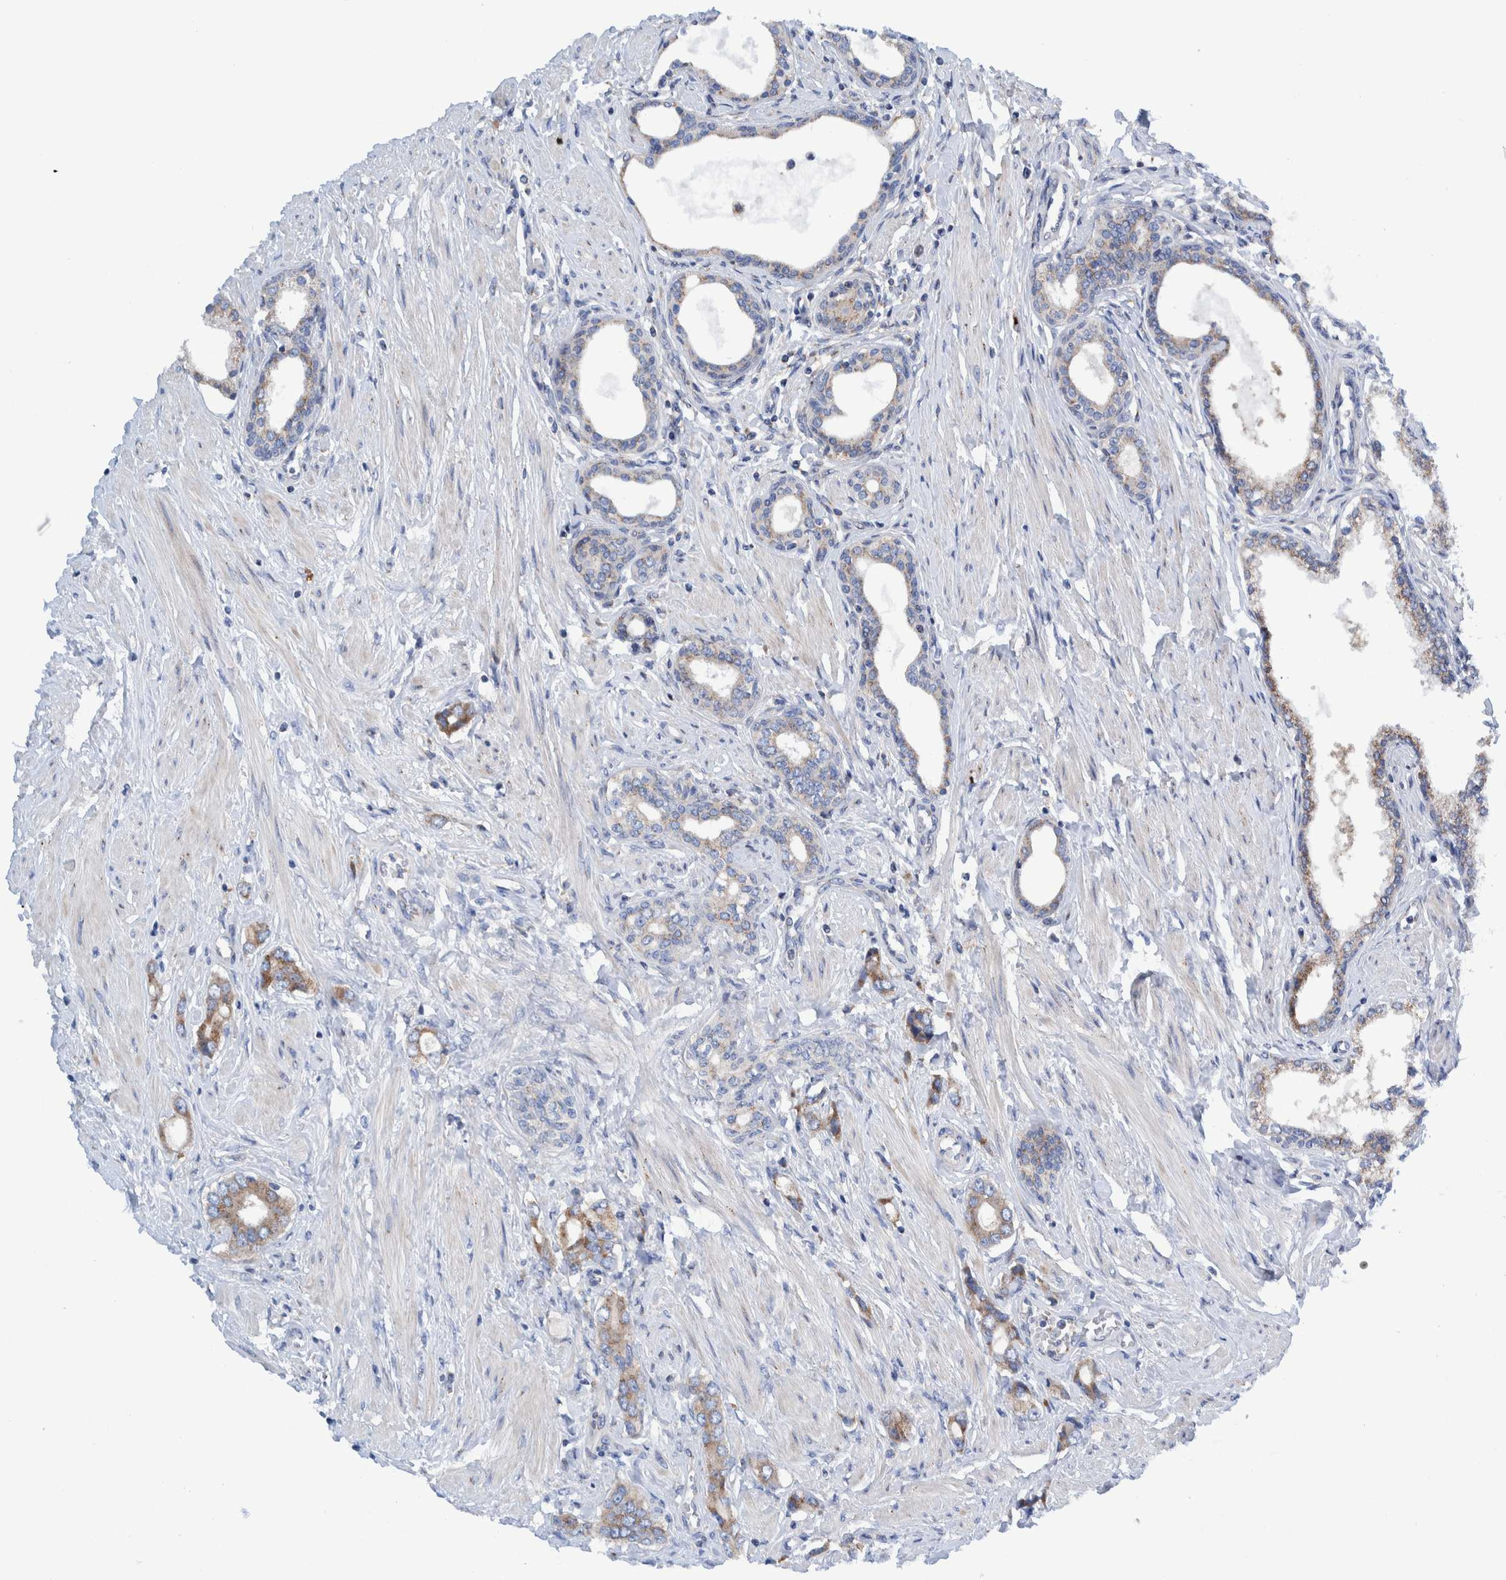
{"staining": {"intensity": "weak", "quantity": "25%-75%", "location": "cytoplasmic/membranous"}, "tissue": "prostate cancer", "cell_type": "Tumor cells", "image_type": "cancer", "snomed": [{"axis": "morphology", "description": "Adenocarcinoma, High grade"}, {"axis": "topography", "description": "Prostate"}], "caption": "Prostate cancer (high-grade adenocarcinoma) stained with DAB immunohistochemistry demonstrates low levels of weak cytoplasmic/membranous expression in approximately 25%-75% of tumor cells.", "gene": "TRIM58", "patient": {"sex": "male", "age": 52}}